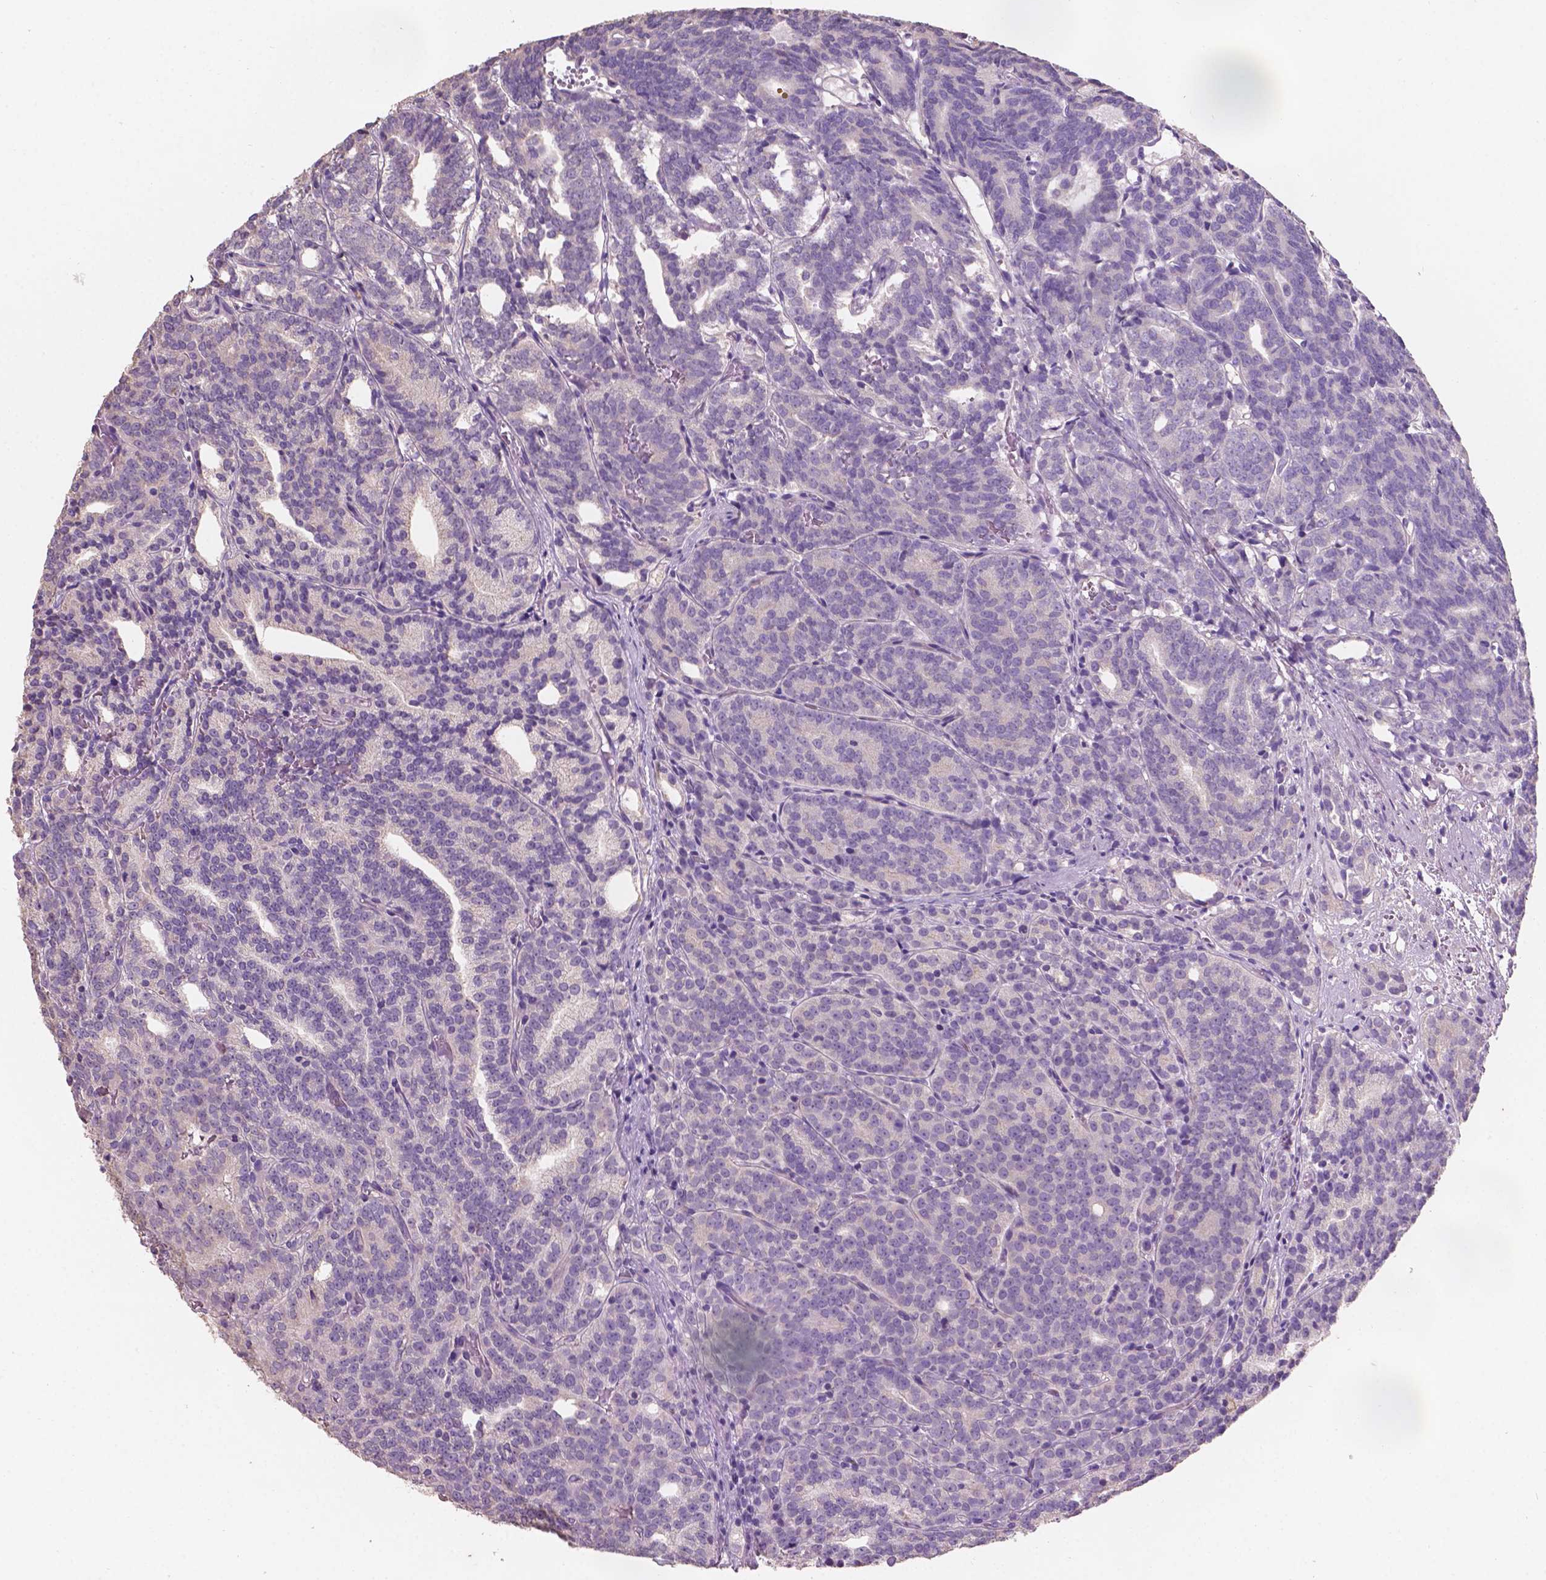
{"staining": {"intensity": "negative", "quantity": "none", "location": "none"}, "tissue": "prostate cancer", "cell_type": "Tumor cells", "image_type": "cancer", "snomed": [{"axis": "morphology", "description": "Adenocarcinoma, High grade"}, {"axis": "topography", "description": "Prostate"}], "caption": "High magnification brightfield microscopy of adenocarcinoma (high-grade) (prostate) stained with DAB (3,3'-diaminobenzidine) (brown) and counterstained with hematoxylin (blue): tumor cells show no significant staining.", "gene": "SBSN", "patient": {"sex": "male", "age": 53}}